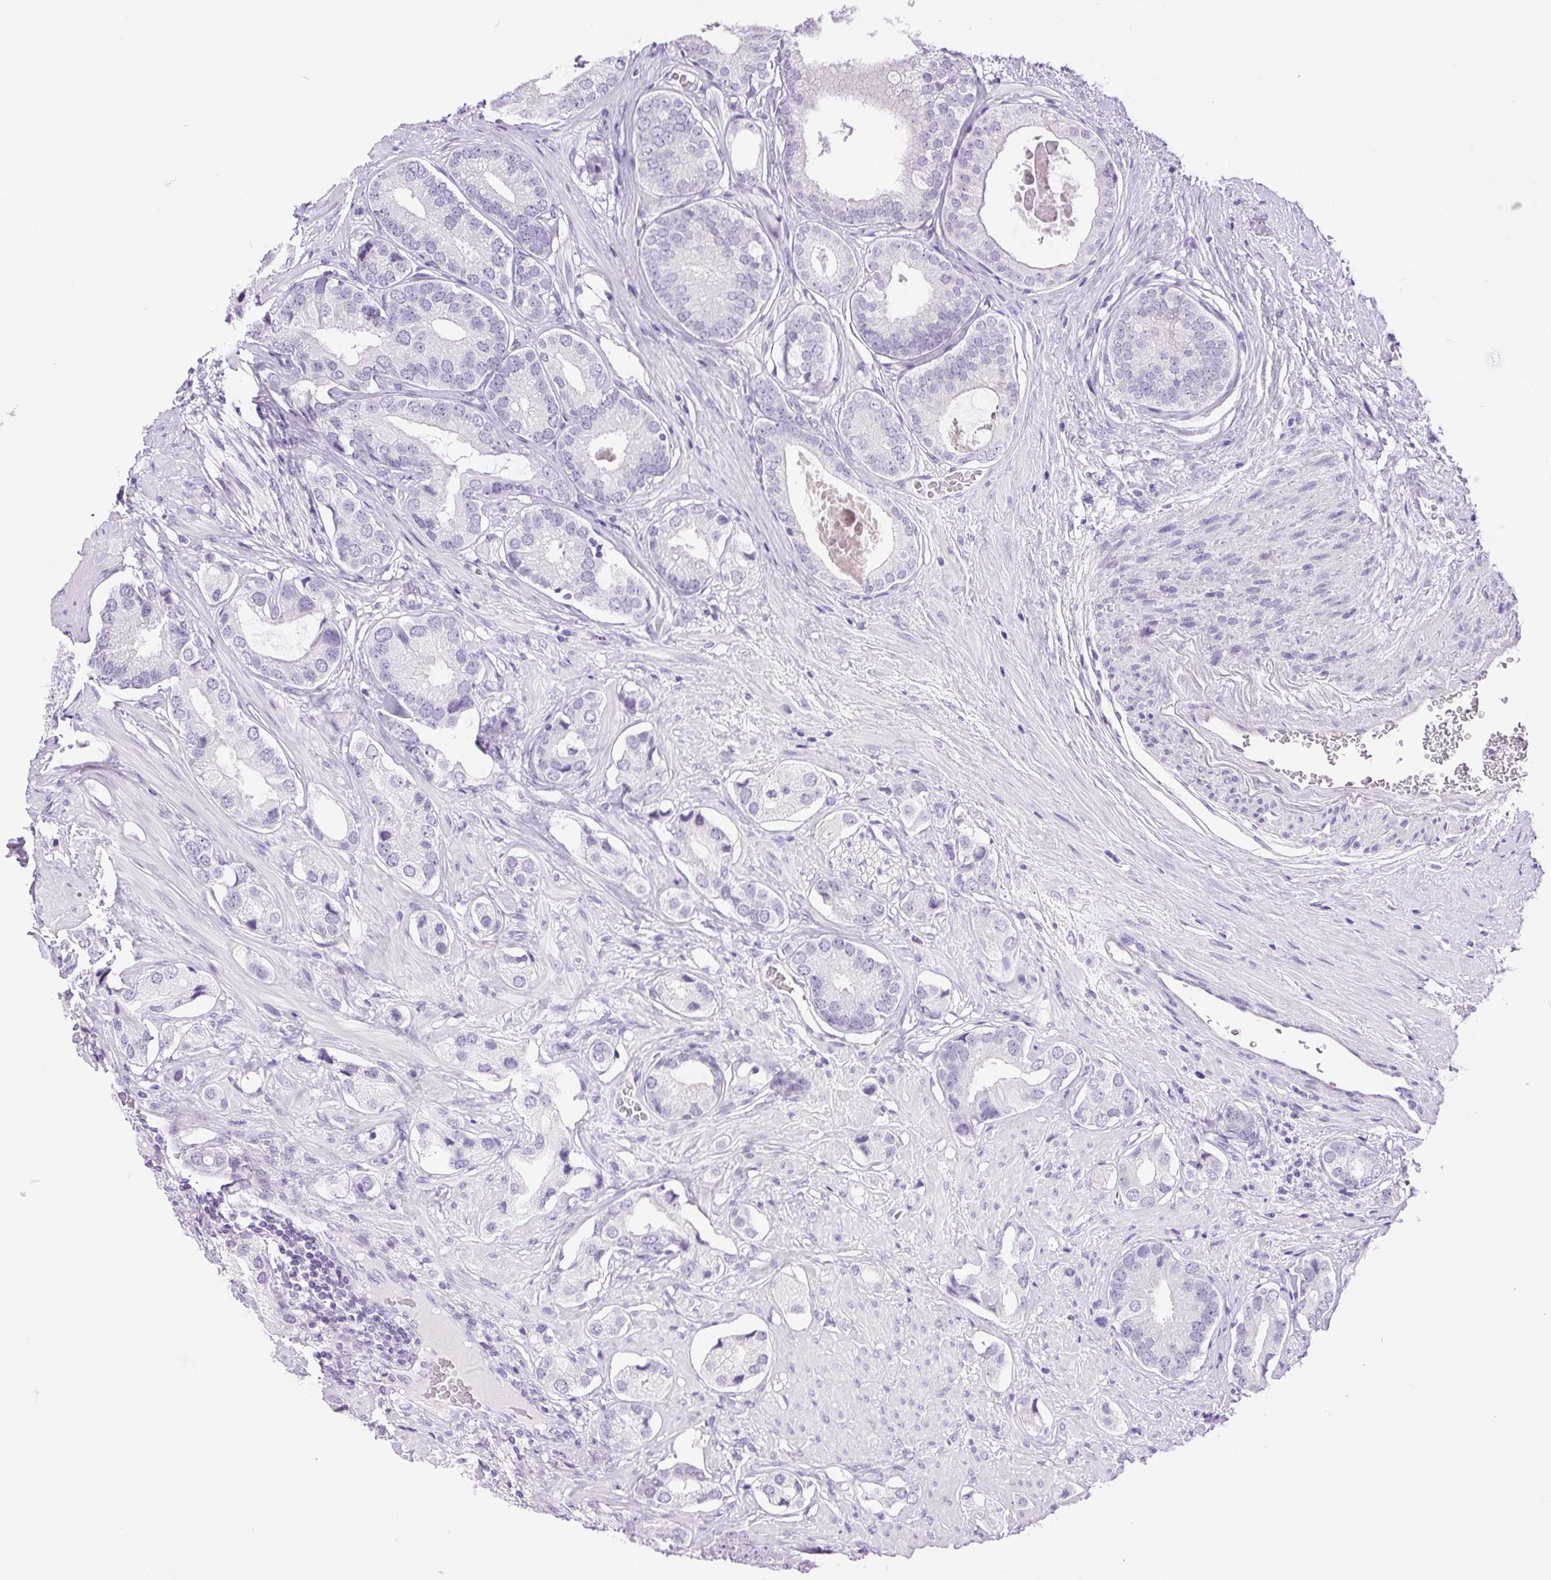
{"staining": {"intensity": "negative", "quantity": "none", "location": "none"}, "tissue": "prostate cancer", "cell_type": "Tumor cells", "image_type": "cancer", "snomed": [{"axis": "morphology", "description": "Adenocarcinoma, Low grade"}, {"axis": "topography", "description": "Prostate"}], "caption": "Immunohistochemical staining of human prostate cancer (adenocarcinoma (low-grade)) exhibits no significant expression in tumor cells.", "gene": "C20orf85", "patient": {"sex": "male", "age": 61}}